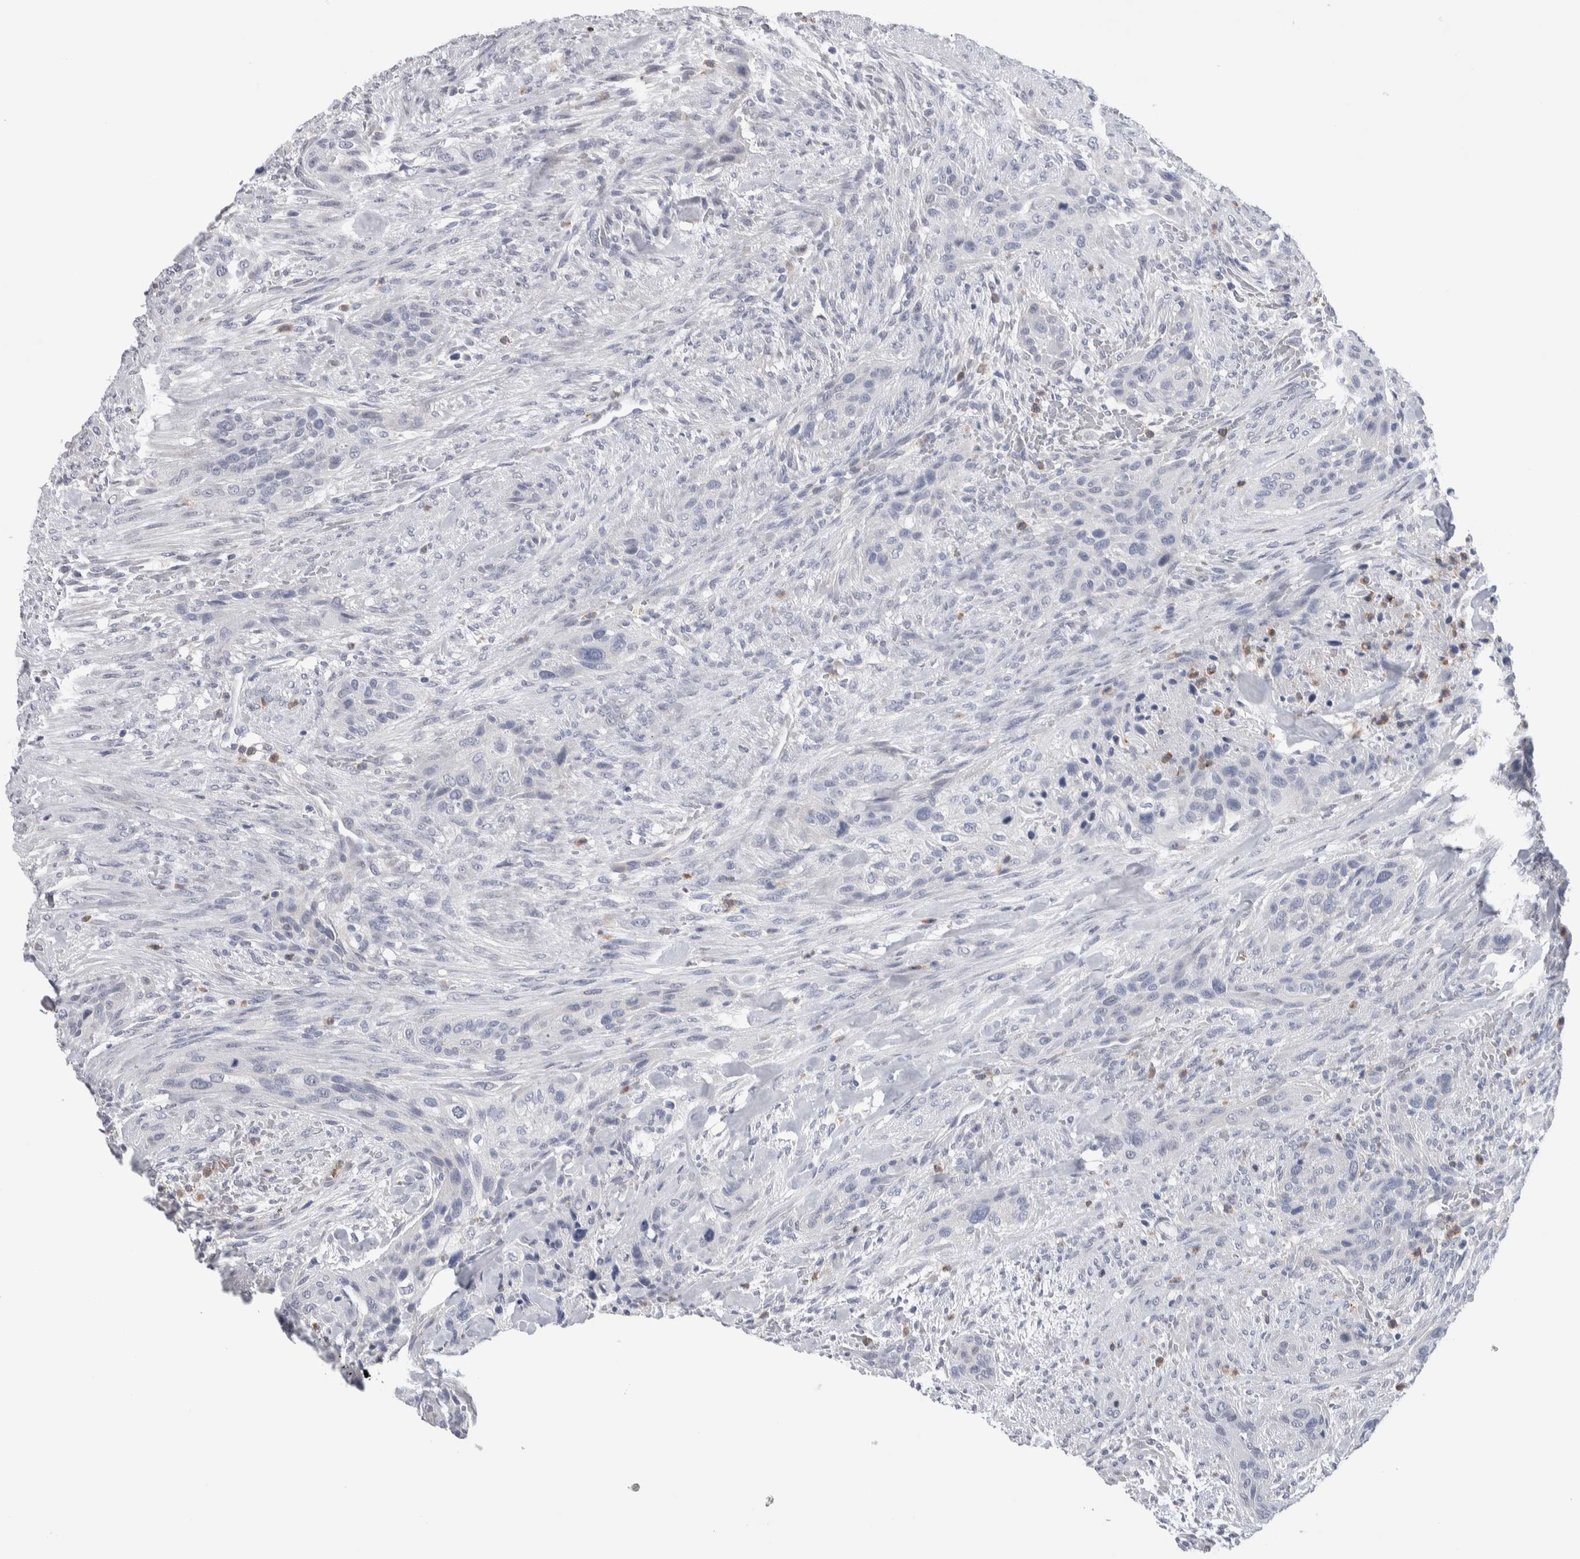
{"staining": {"intensity": "negative", "quantity": "none", "location": "none"}, "tissue": "urothelial cancer", "cell_type": "Tumor cells", "image_type": "cancer", "snomed": [{"axis": "morphology", "description": "Urothelial carcinoma, High grade"}, {"axis": "topography", "description": "Urinary bladder"}], "caption": "Immunohistochemistry (IHC) of urothelial cancer shows no positivity in tumor cells.", "gene": "LURAP1L", "patient": {"sex": "male", "age": 35}}